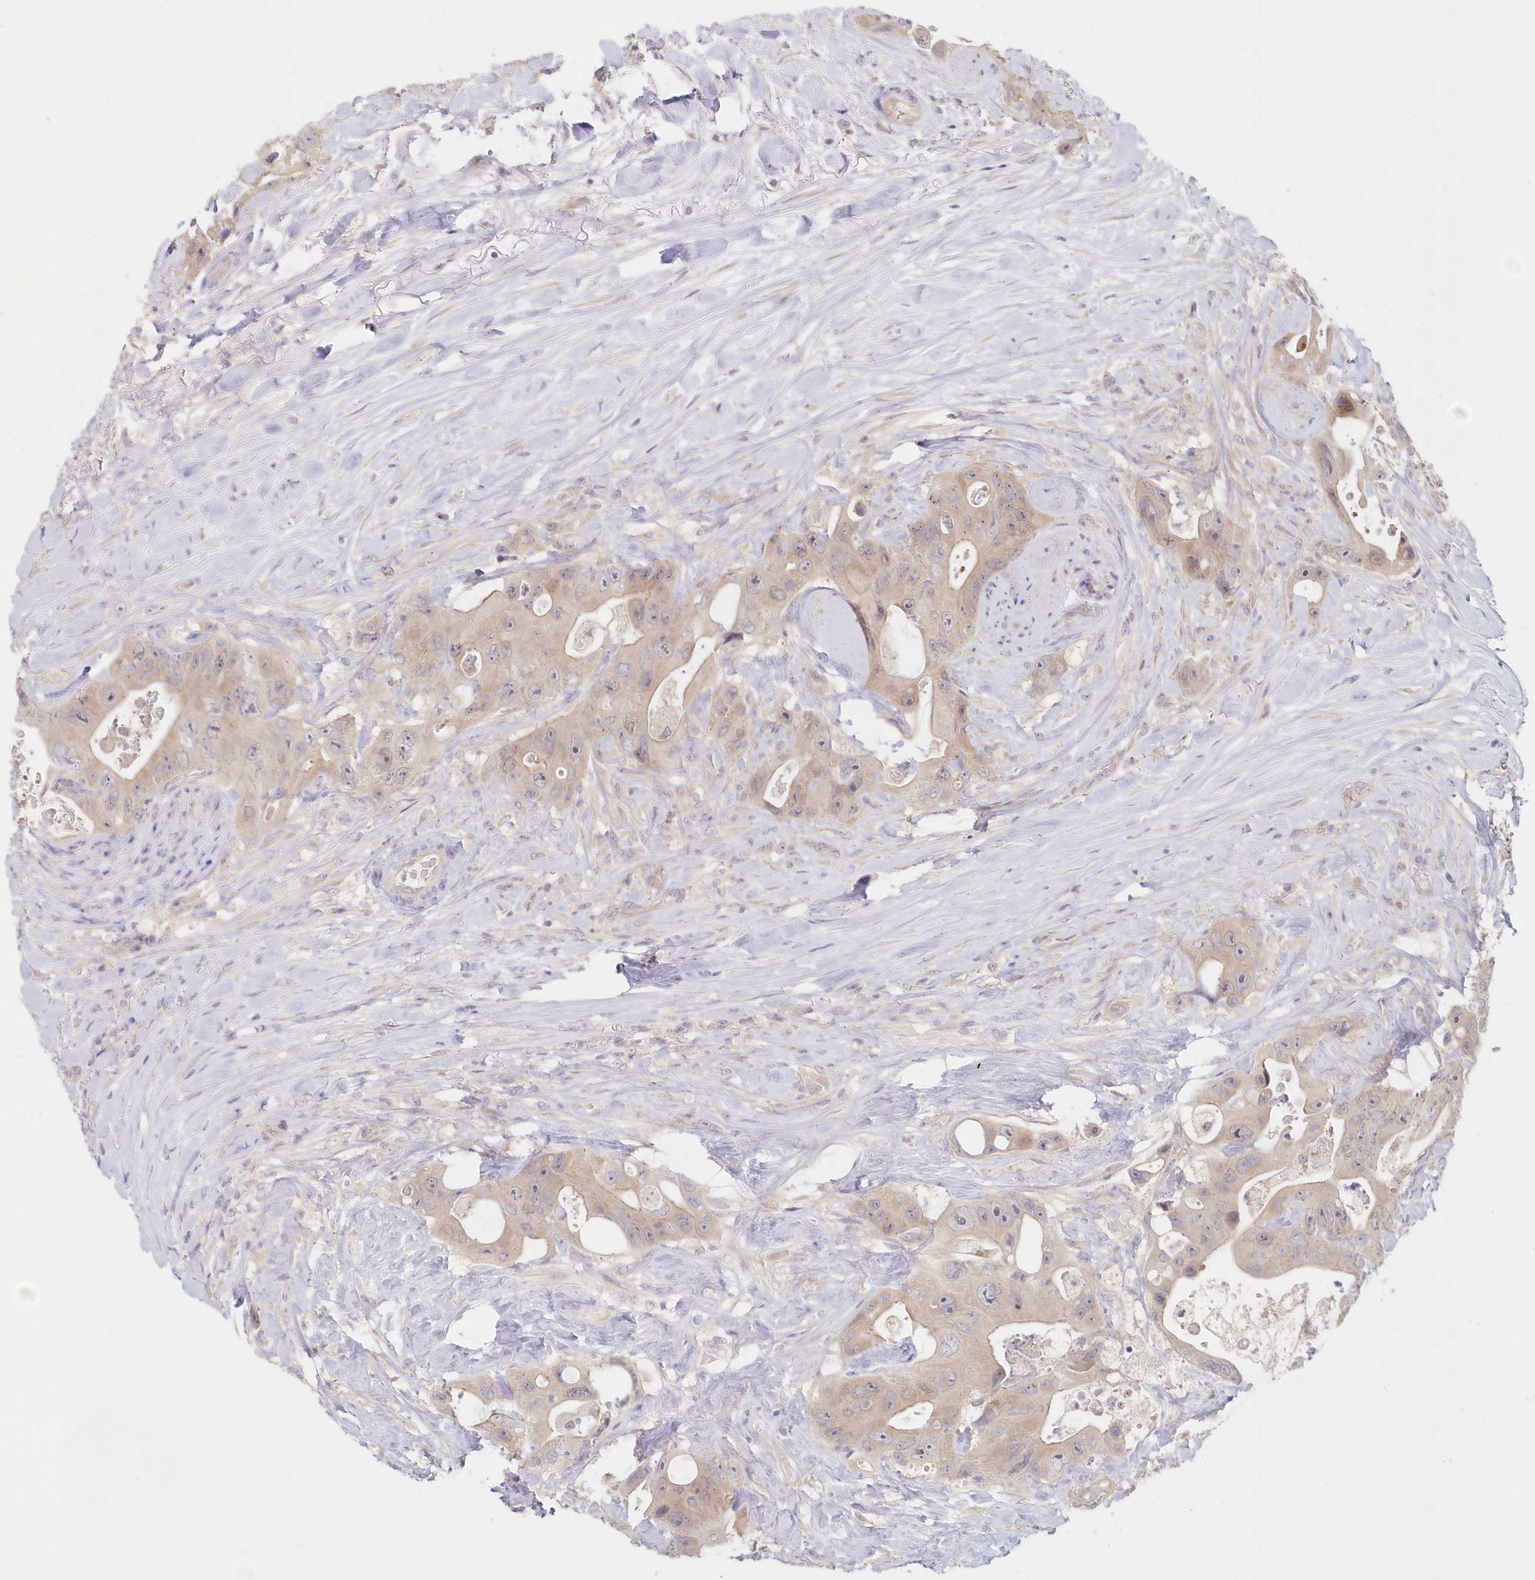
{"staining": {"intensity": "weak", "quantity": "<25%", "location": "cytoplasmic/membranous"}, "tissue": "colorectal cancer", "cell_type": "Tumor cells", "image_type": "cancer", "snomed": [{"axis": "morphology", "description": "Adenocarcinoma, NOS"}, {"axis": "topography", "description": "Colon"}], "caption": "The immunohistochemistry photomicrograph has no significant expression in tumor cells of colorectal cancer (adenocarcinoma) tissue. Brightfield microscopy of IHC stained with DAB (brown) and hematoxylin (blue), captured at high magnification.", "gene": "KATNA1", "patient": {"sex": "female", "age": 46}}